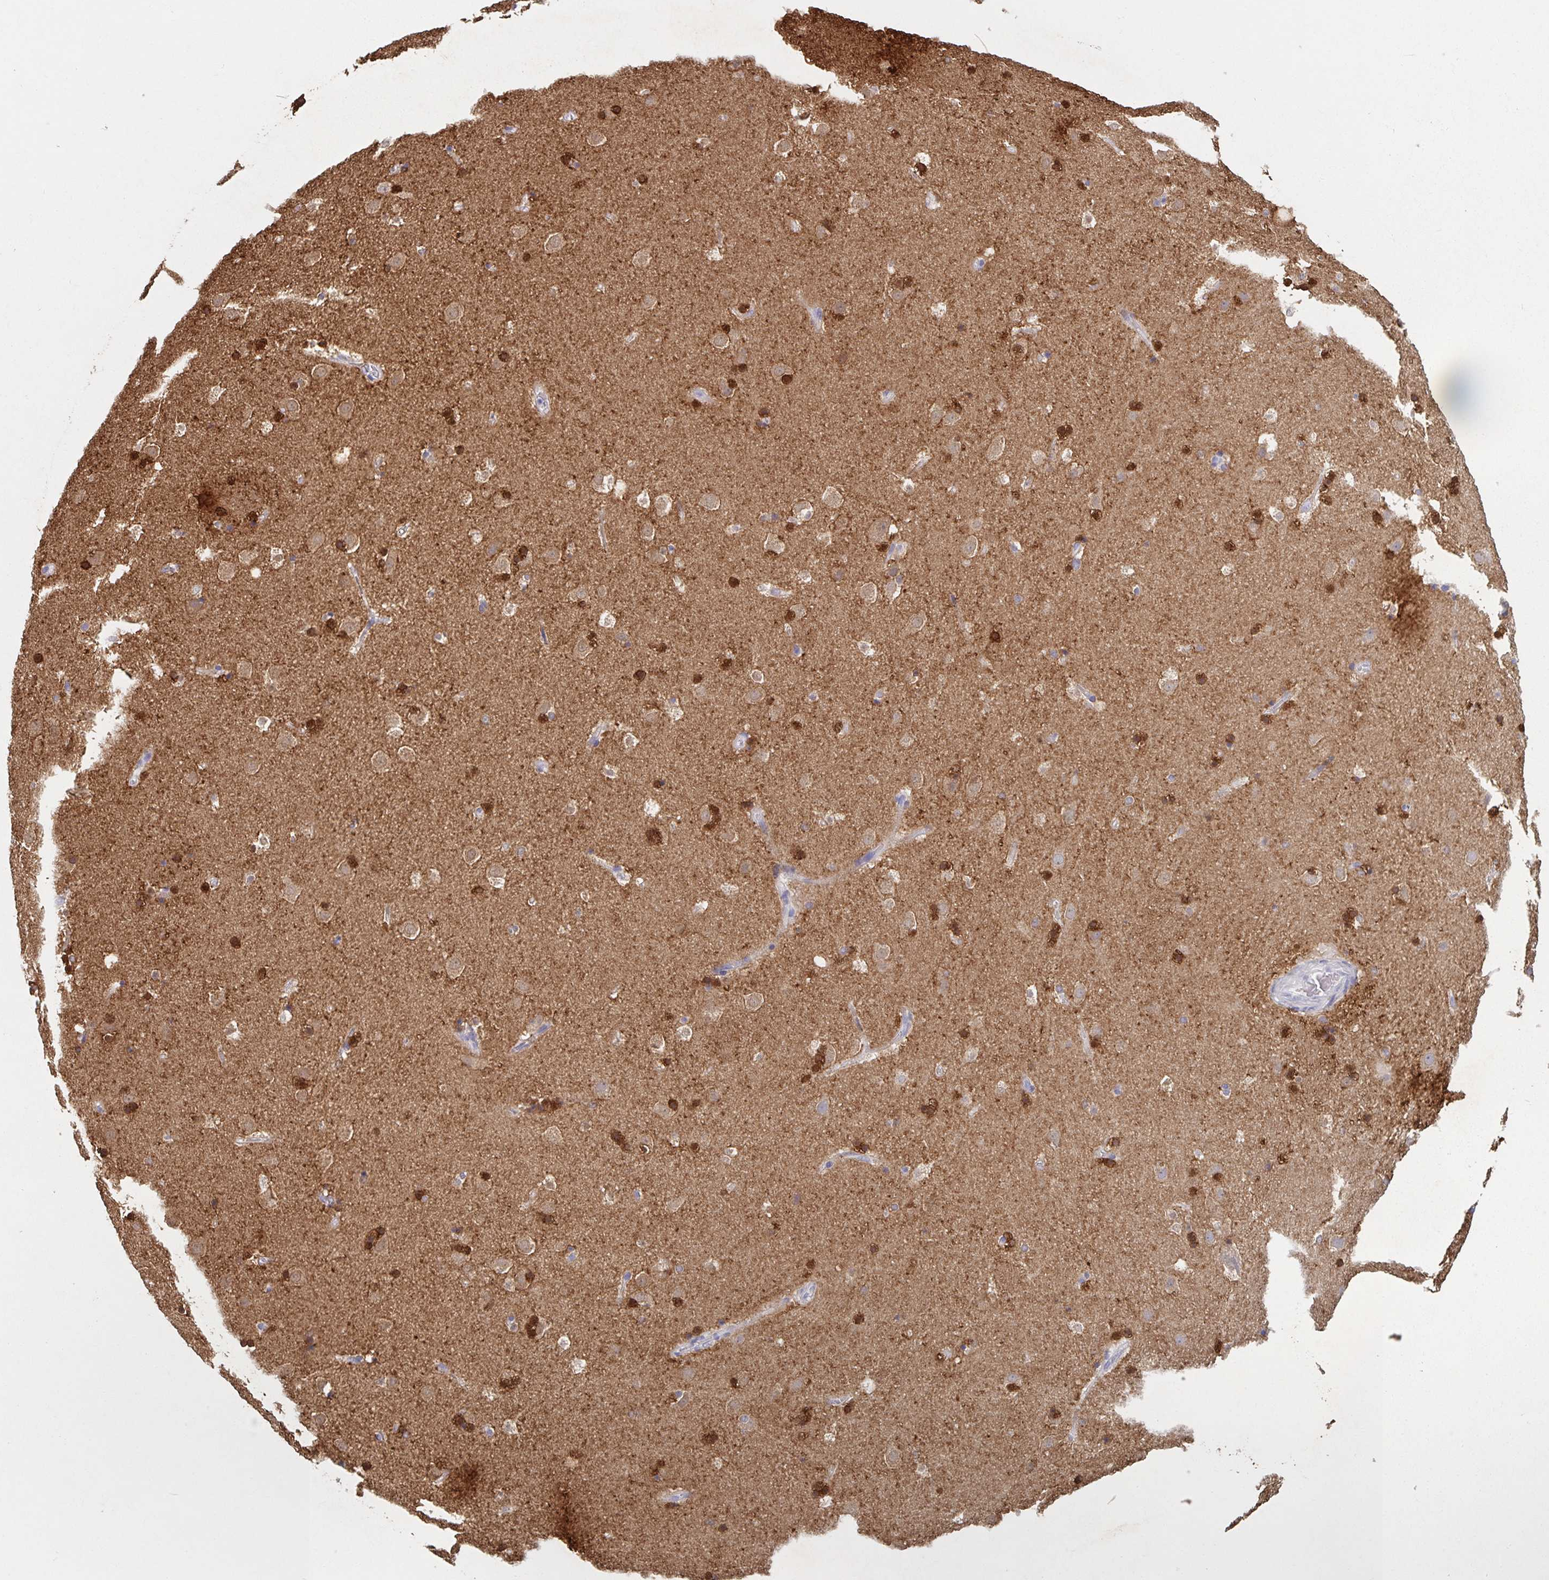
{"staining": {"intensity": "strong", "quantity": "<25%", "location": "cytoplasmic/membranous"}, "tissue": "caudate", "cell_type": "Glial cells", "image_type": "normal", "snomed": [{"axis": "morphology", "description": "Normal tissue, NOS"}, {"axis": "topography", "description": "Lateral ventricle wall"}], "caption": "Strong cytoplasmic/membranous positivity is identified in approximately <25% of glial cells in unremarkable caudate. (DAB (3,3'-diaminobenzidine) IHC with brightfield microscopy, high magnification).", "gene": "CDC42BPG", "patient": {"sex": "male", "age": 37}}